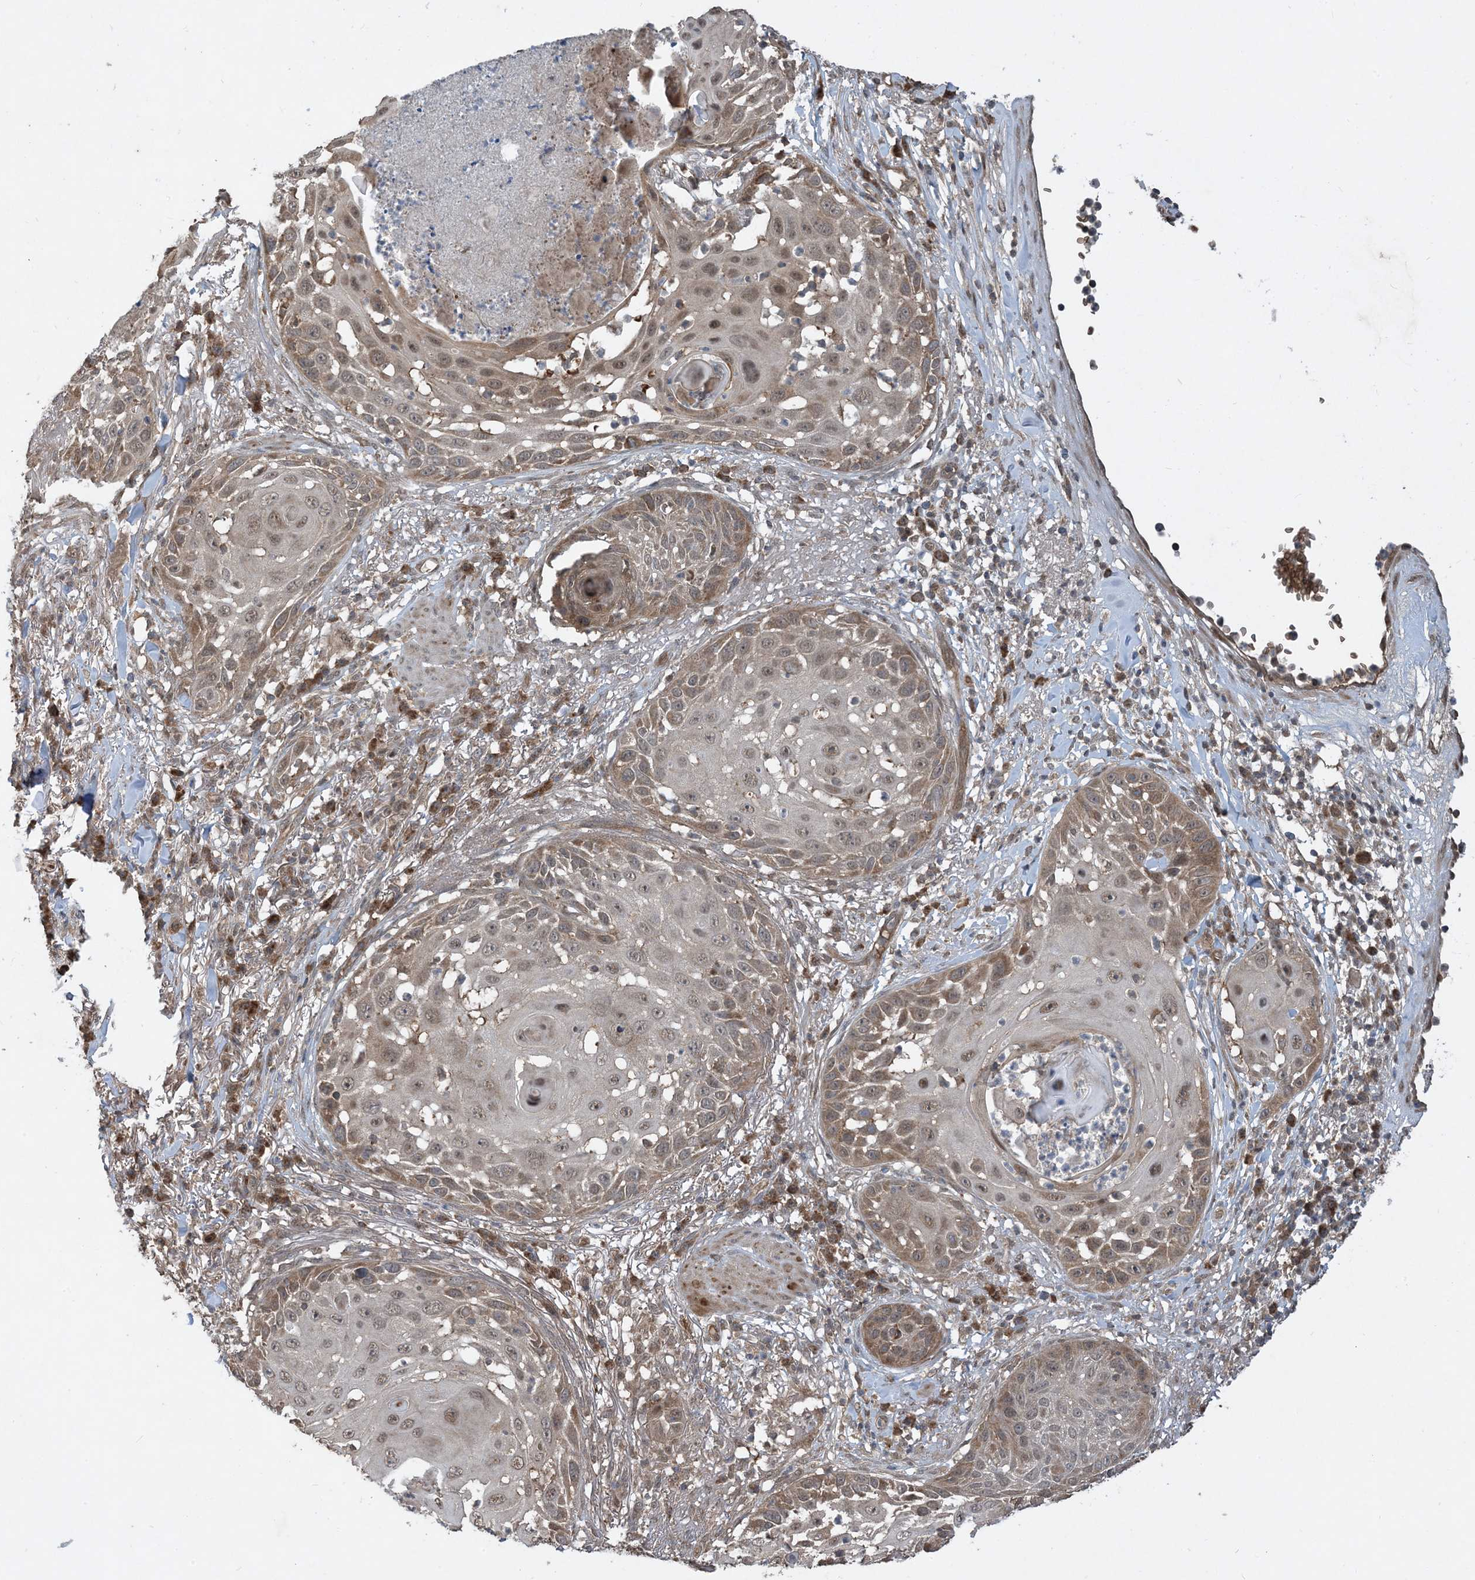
{"staining": {"intensity": "moderate", "quantity": "25%-75%", "location": "cytoplasmic/membranous,nuclear"}, "tissue": "skin cancer", "cell_type": "Tumor cells", "image_type": "cancer", "snomed": [{"axis": "morphology", "description": "Squamous cell carcinoma, NOS"}, {"axis": "topography", "description": "Skin"}], "caption": "Human skin cancer (squamous cell carcinoma) stained with a brown dye demonstrates moderate cytoplasmic/membranous and nuclear positive expression in about 25%-75% of tumor cells.", "gene": "PUSL1", "patient": {"sex": "female", "age": 44}}